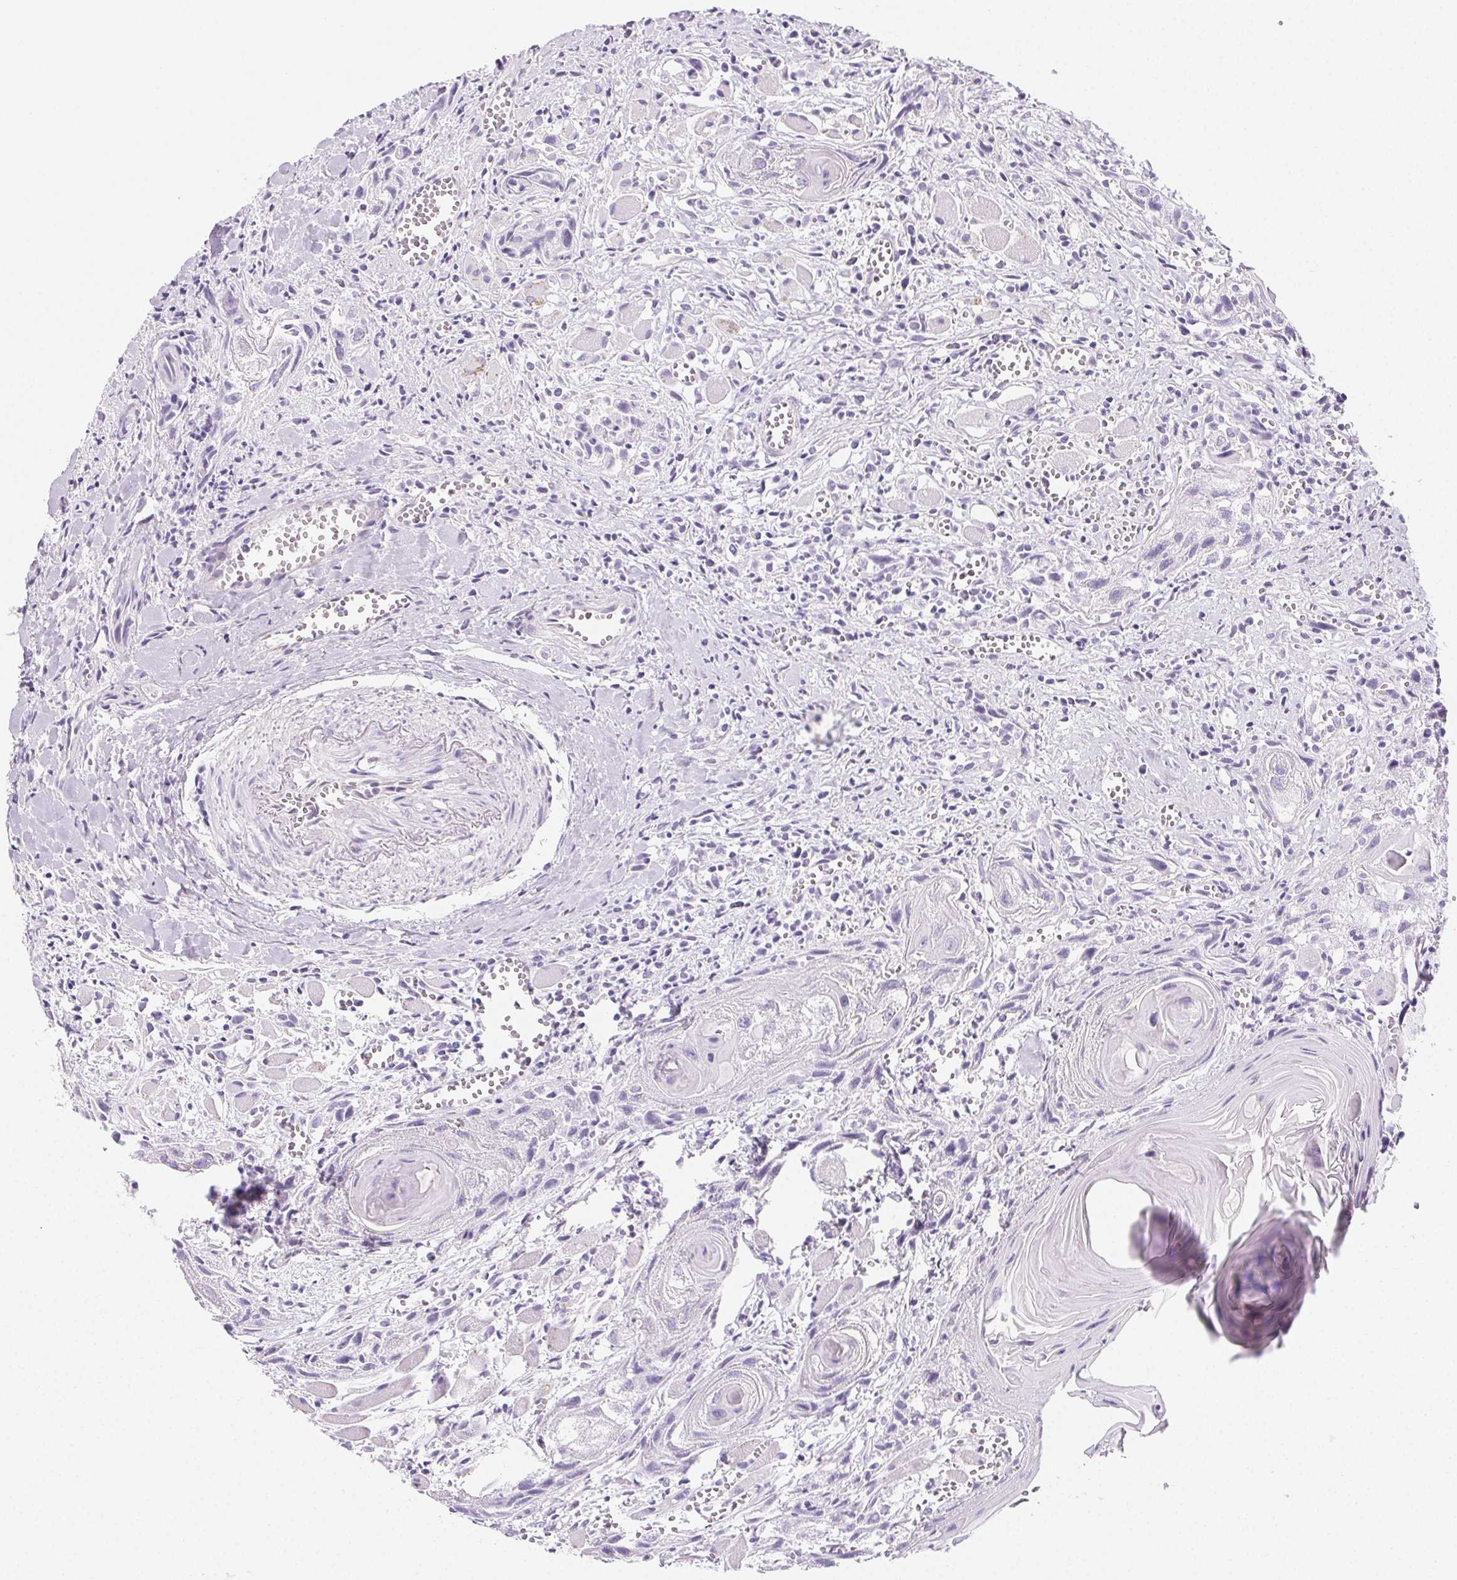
{"staining": {"intensity": "negative", "quantity": "none", "location": "none"}, "tissue": "head and neck cancer", "cell_type": "Tumor cells", "image_type": "cancer", "snomed": [{"axis": "morphology", "description": "Squamous cell carcinoma, NOS"}, {"axis": "topography", "description": "Head-Neck"}], "caption": "IHC of human squamous cell carcinoma (head and neck) exhibits no staining in tumor cells. (DAB (3,3'-diaminobenzidine) immunohistochemistry (IHC), high magnification).", "gene": "PRSS3", "patient": {"sex": "female", "age": 80}}